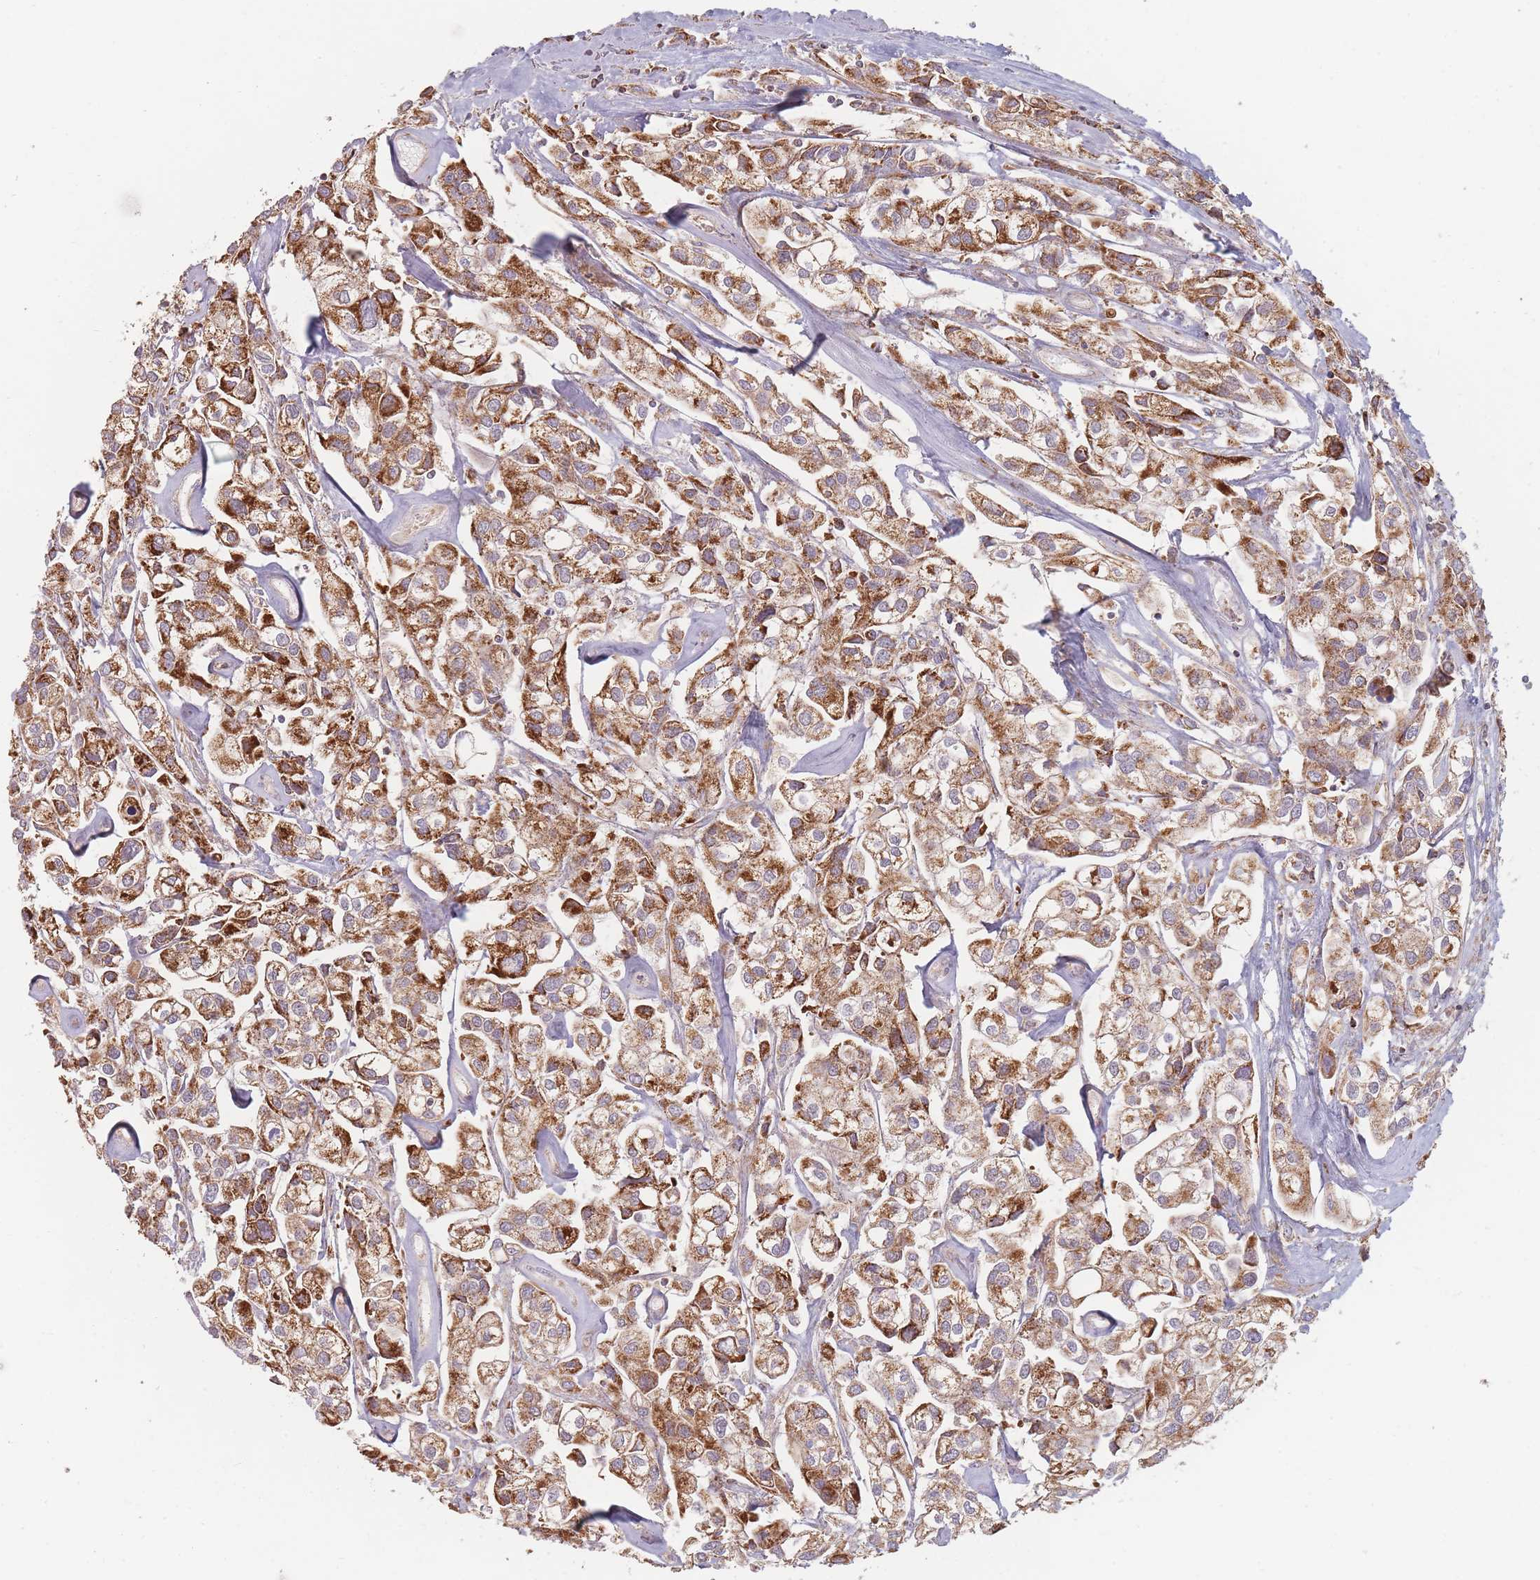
{"staining": {"intensity": "moderate", "quantity": ">75%", "location": "cytoplasmic/membranous"}, "tissue": "urothelial cancer", "cell_type": "Tumor cells", "image_type": "cancer", "snomed": [{"axis": "morphology", "description": "Urothelial carcinoma, High grade"}, {"axis": "topography", "description": "Urinary bladder"}], "caption": "Human high-grade urothelial carcinoma stained for a protein (brown) demonstrates moderate cytoplasmic/membranous positive expression in approximately >75% of tumor cells.", "gene": "ESRP2", "patient": {"sex": "male", "age": 67}}